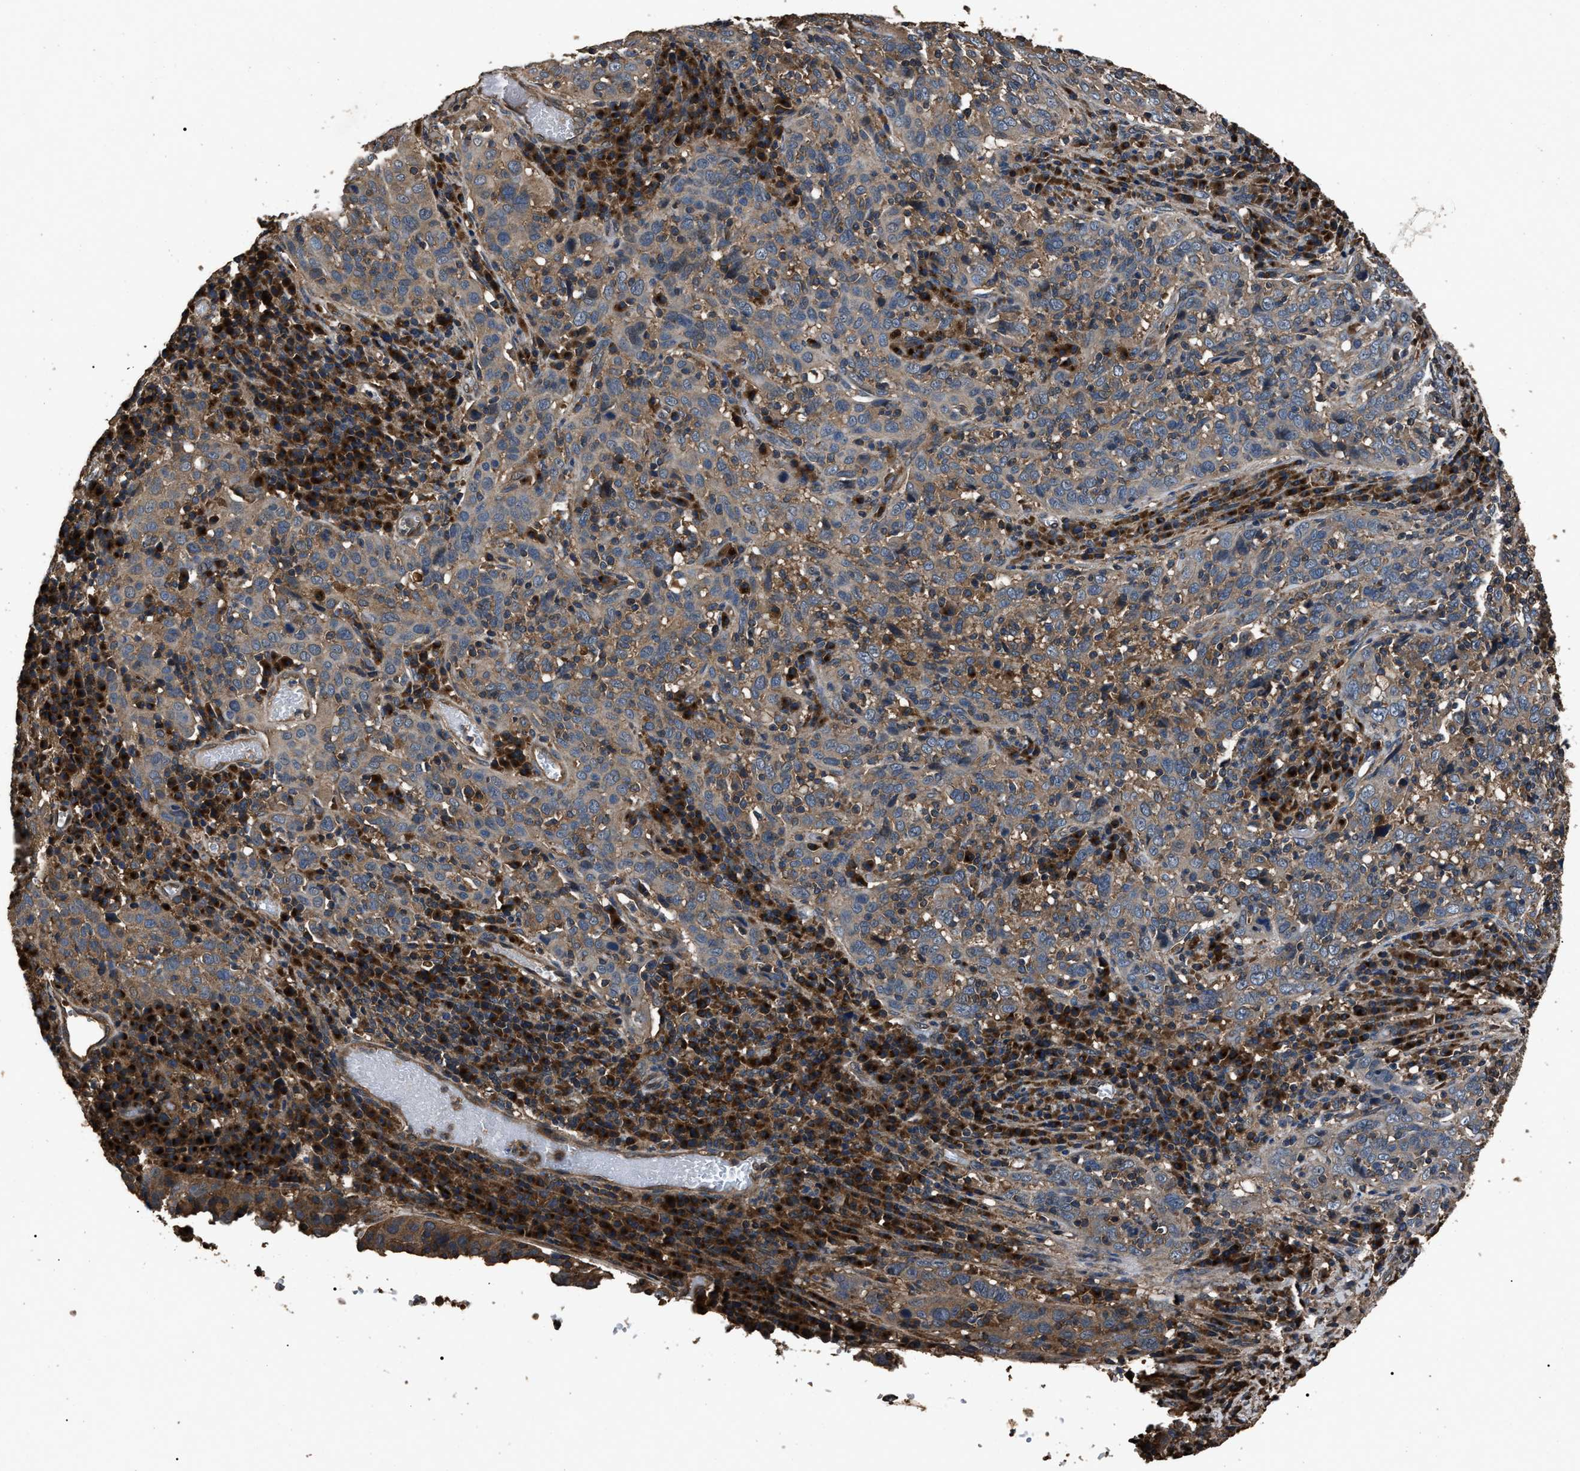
{"staining": {"intensity": "weak", "quantity": ">75%", "location": "cytoplasmic/membranous"}, "tissue": "cervical cancer", "cell_type": "Tumor cells", "image_type": "cancer", "snomed": [{"axis": "morphology", "description": "Squamous cell carcinoma, NOS"}, {"axis": "topography", "description": "Cervix"}], "caption": "Squamous cell carcinoma (cervical) stained for a protein demonstrates weak cytoplasmic/membranous positivity in tumor cells.", "gene": "RNF216", "patient": {"sex": "female", "age": 46}}